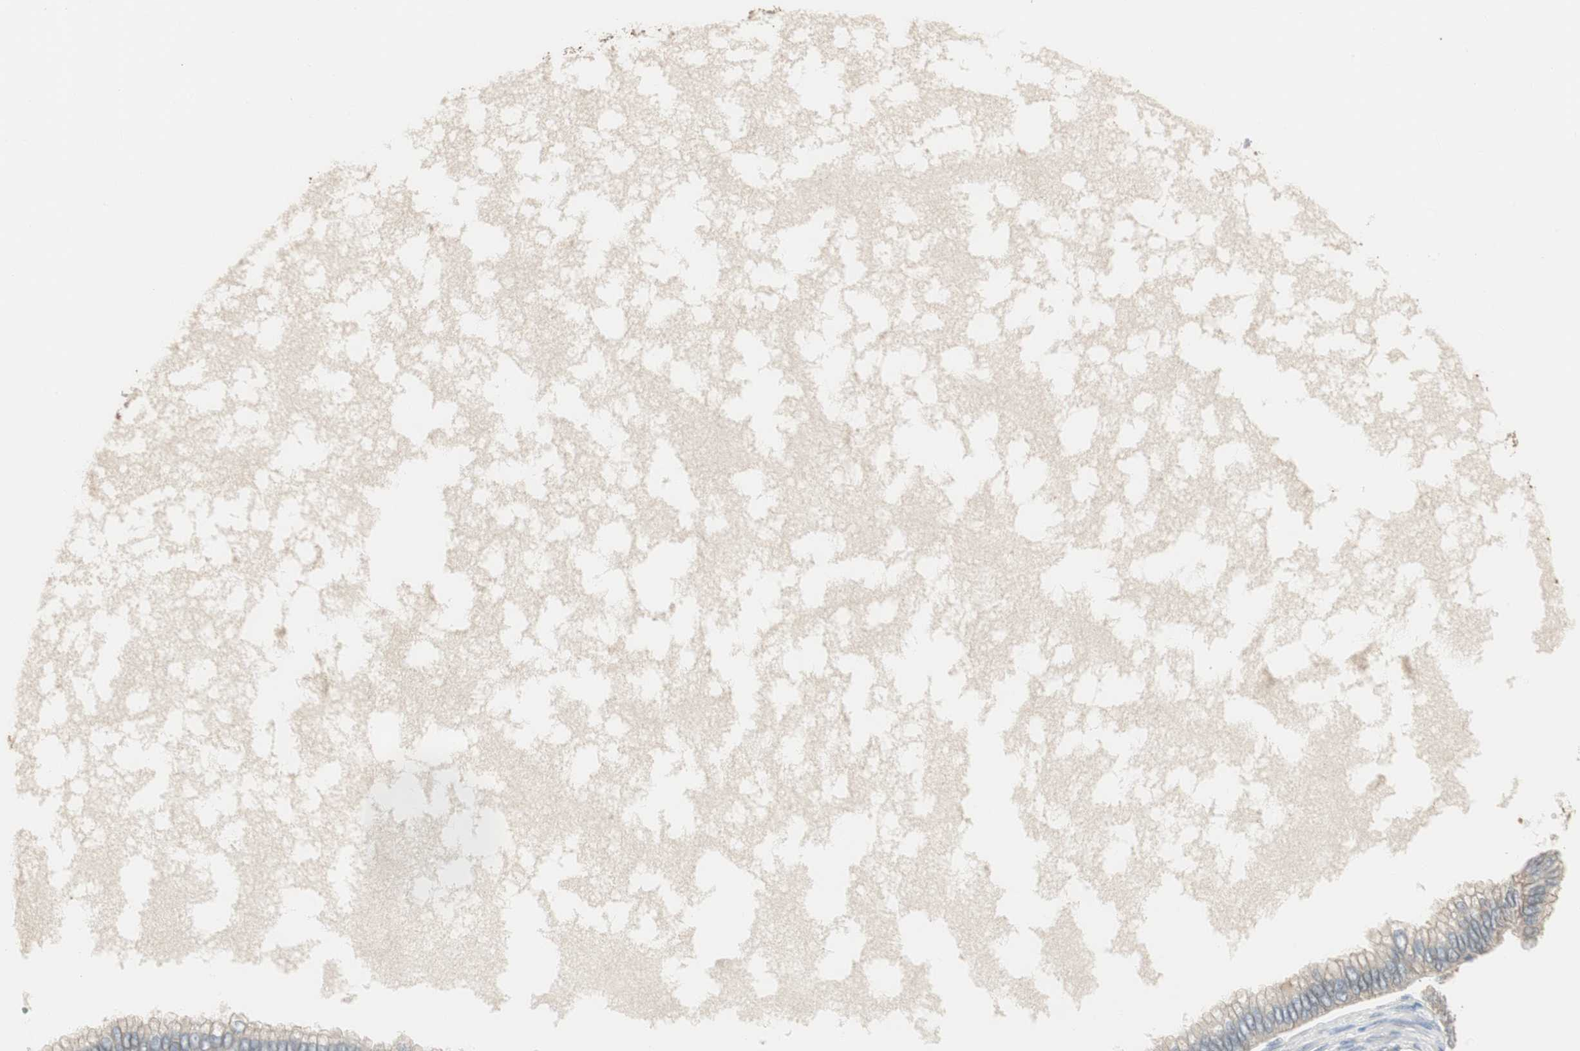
{"staining": {"intensity": "strong", "quantity": "<25%", "location": "cytoplasmic/membranous"}, "tissue": "ovarian cancer", "cell_type": "Tumor cells", "image_type": "cancer", "snomed": [{"axis": "morphology", "description": "Cystadenocarcinoma, mucinous, NOS"}, {"axis": "topography", "description": "Ovary"}], "caption": "Mucinous cystadenocarcinoma (ovarian) was stained to show a protein in brown. There is medium levels of strong cytoplasmic/membranous positivity in approximately <25% of tumor cells.", "gene": "SPINK4", "patient": {"sex": "female", "age": 80}}